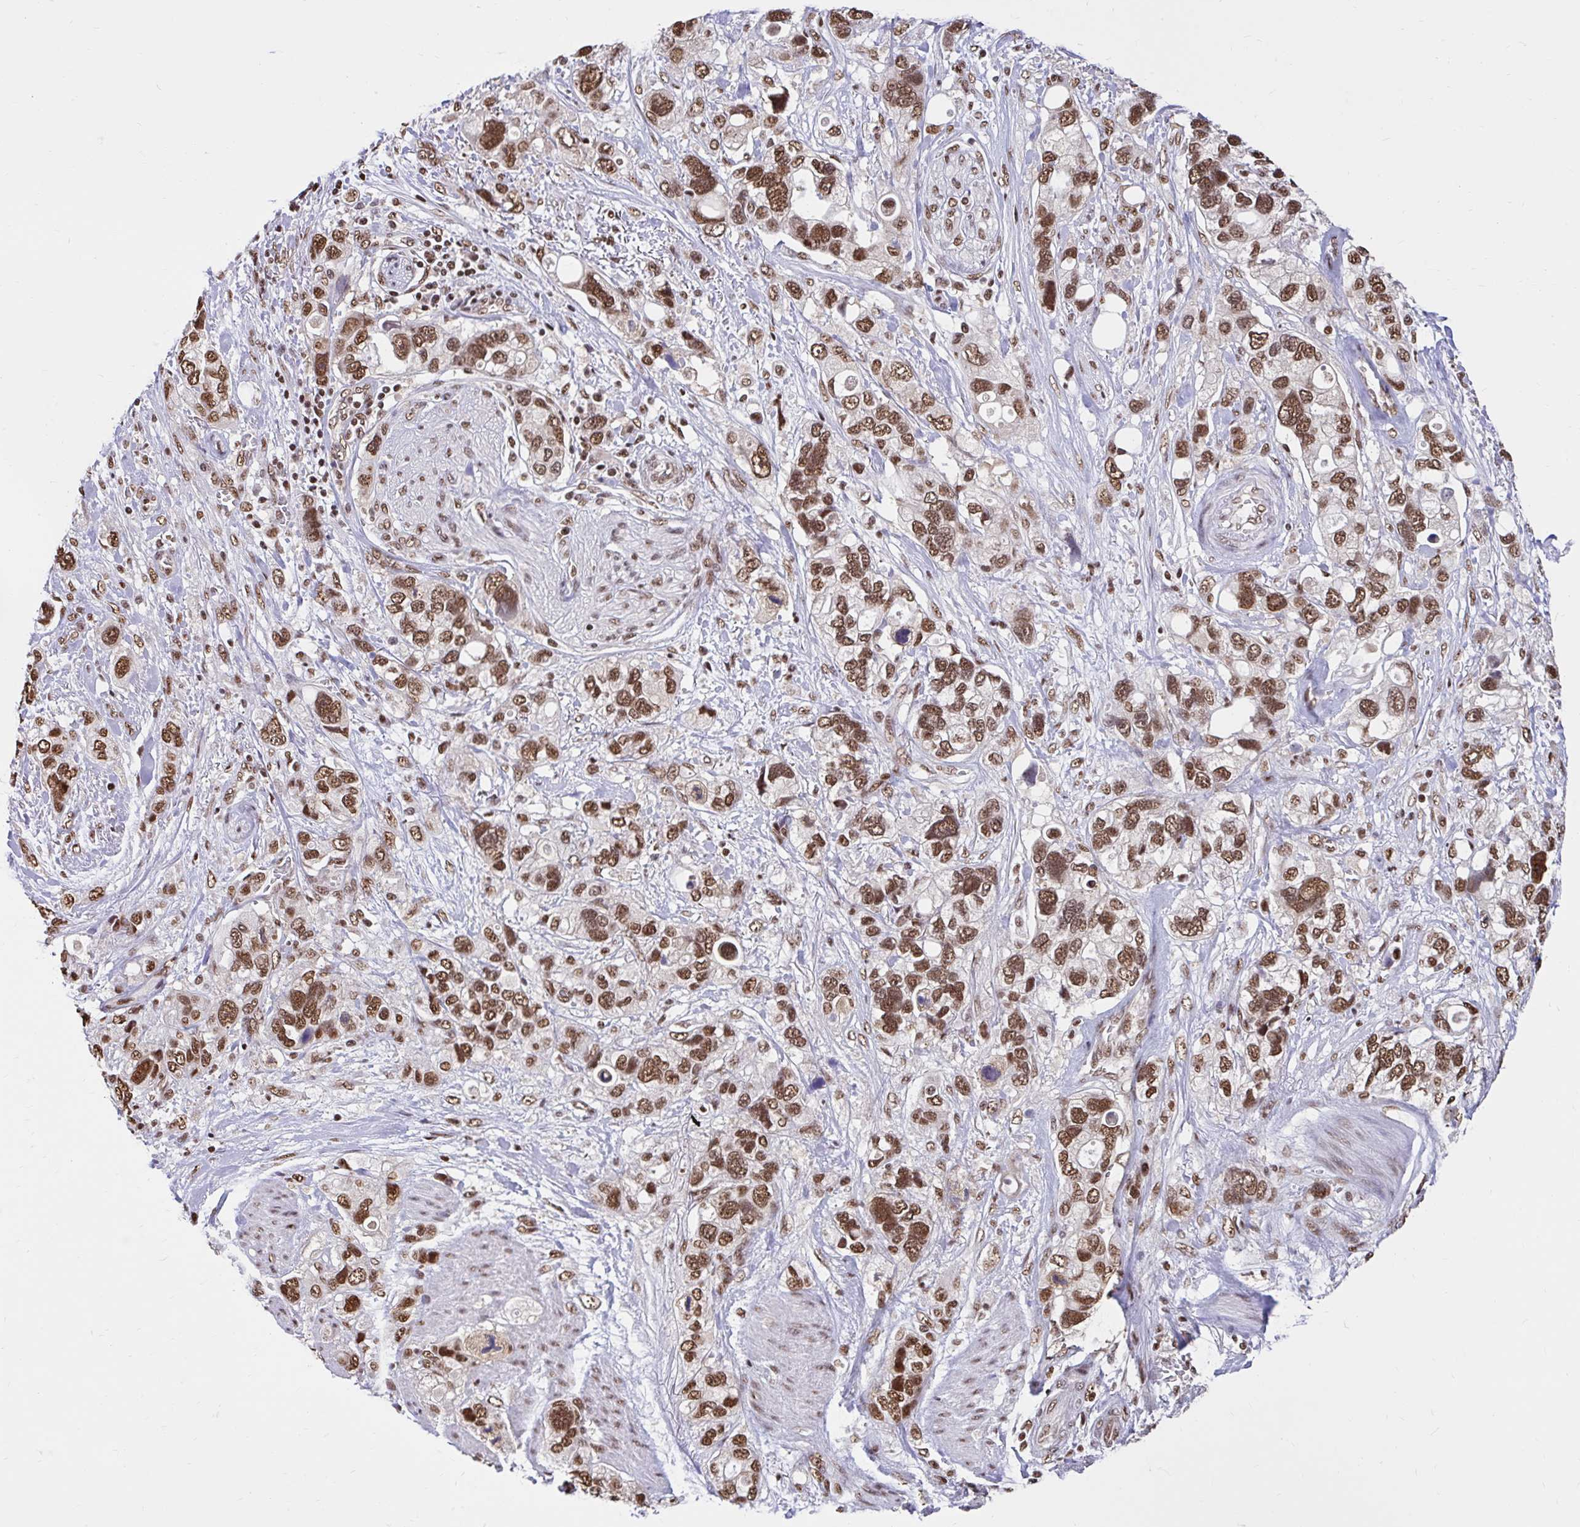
{"staining": {"intensity": "moderate", "quantity": ">75%", "location": "nuclear"}, "tissue": "stomach cancer", "cell_type": "Tumor cells", "image_type": "cancer", "snomed": [{"axis": "morphology", "description": "Adenocarcinoma, NOS"}, {"axis": "topography", "description": "Stomach, upper"}], "caption": "Adenocarcinoma (stomach) tissue displays moderate nuclear expression in about >75% of tumor cells", "gene": "ABCA9", "patient": {"sex": "female", "age": 81}}